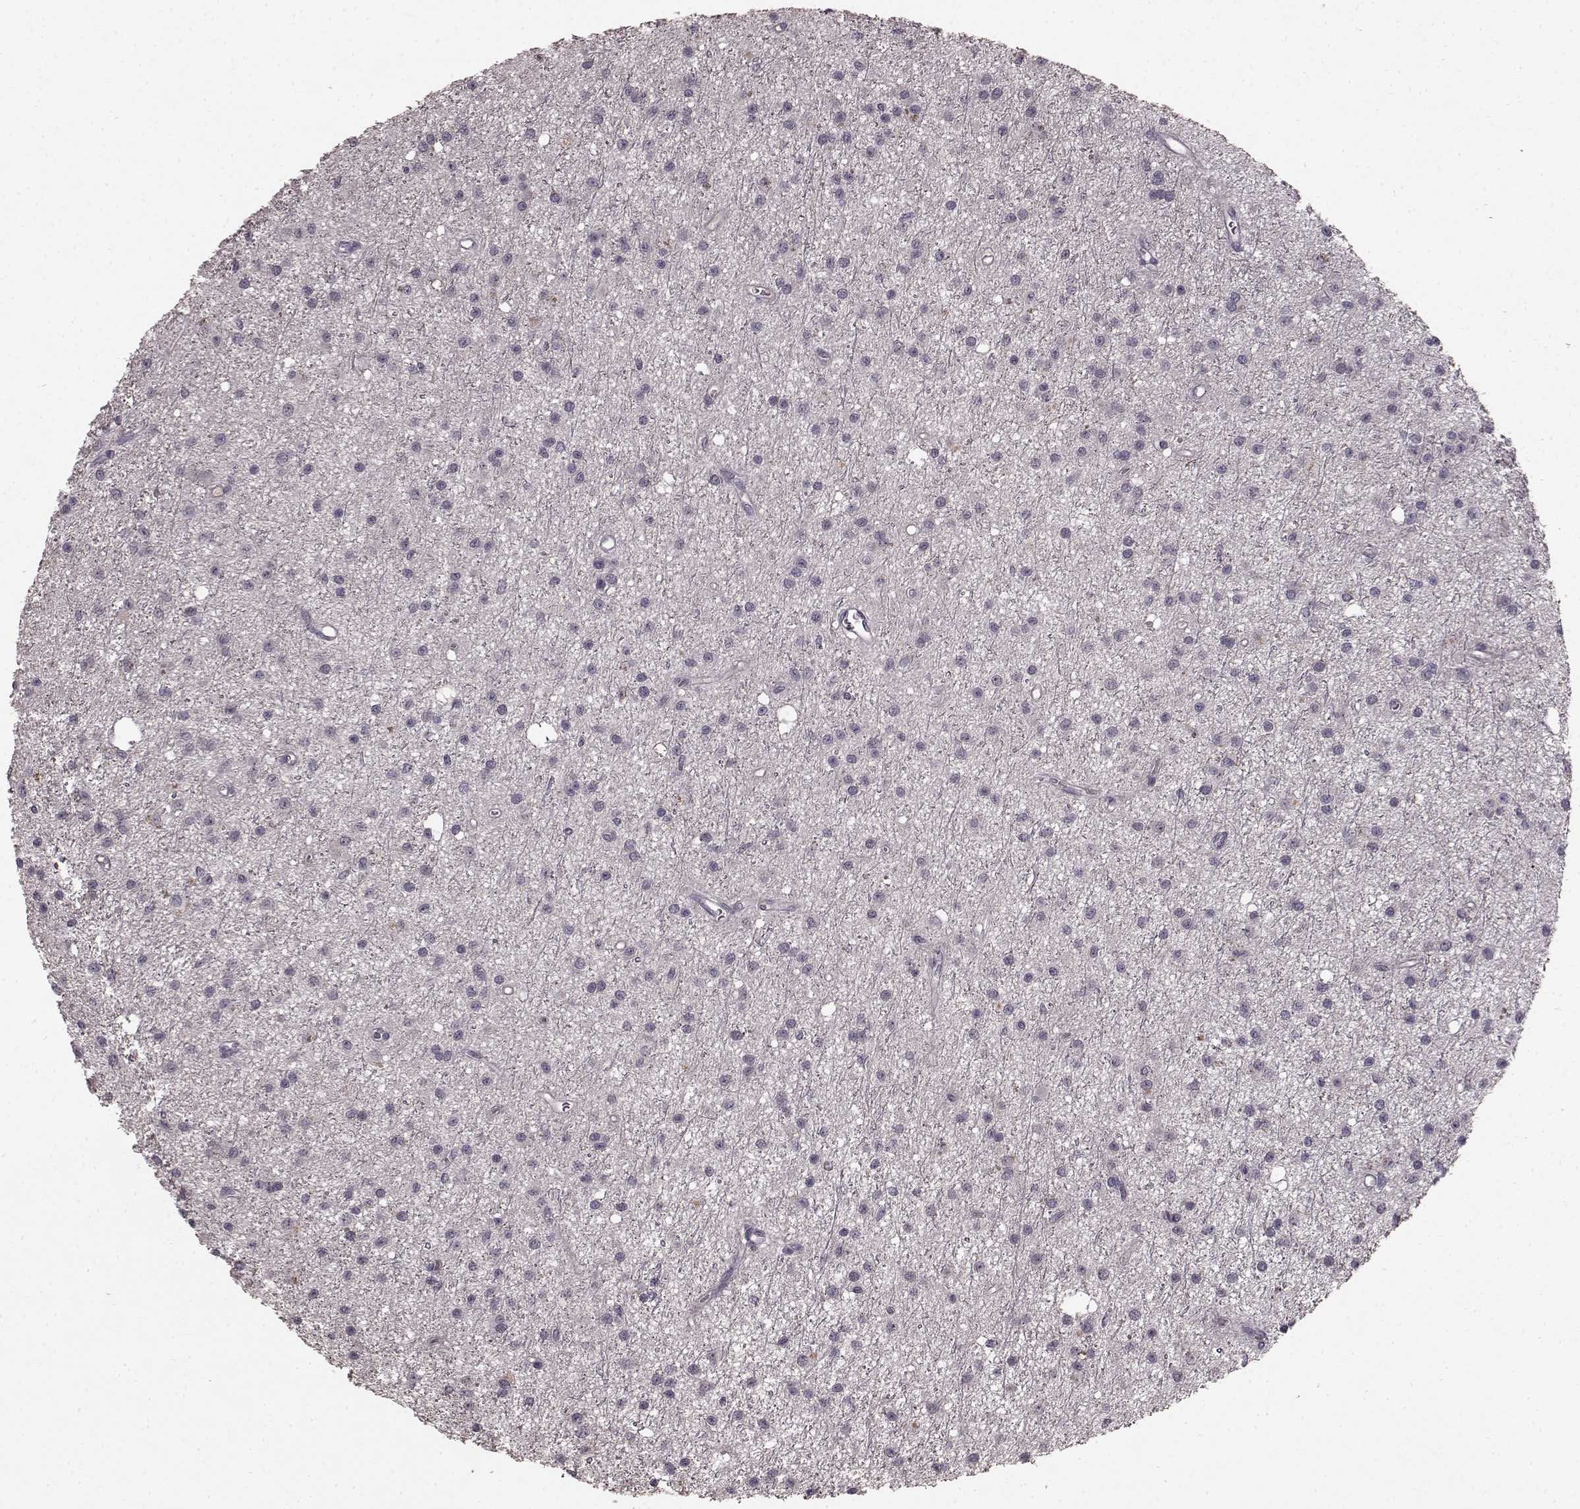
{"staining": {"intensity": "negative", "quantity": "none", "location": "none"}, "tissue": "glioma", "cell_type": "Tumor cells", "image_type": "cancer", "snomed": [{"axis": "morphology", "description": "Glioma, malignant, Low grade"}, {"axis": "topography", "description": "Brain"}], "caption": "The image exhibits no staining of tumor cells in glioma. The staining was performed using DAB to visualize the protein expression in brown, while the nuclei were stained in blue with hematoxylin (Magnification: 20x).", "gene": "SLC22A18", "patient": {"sex": "male", "age": 27}}